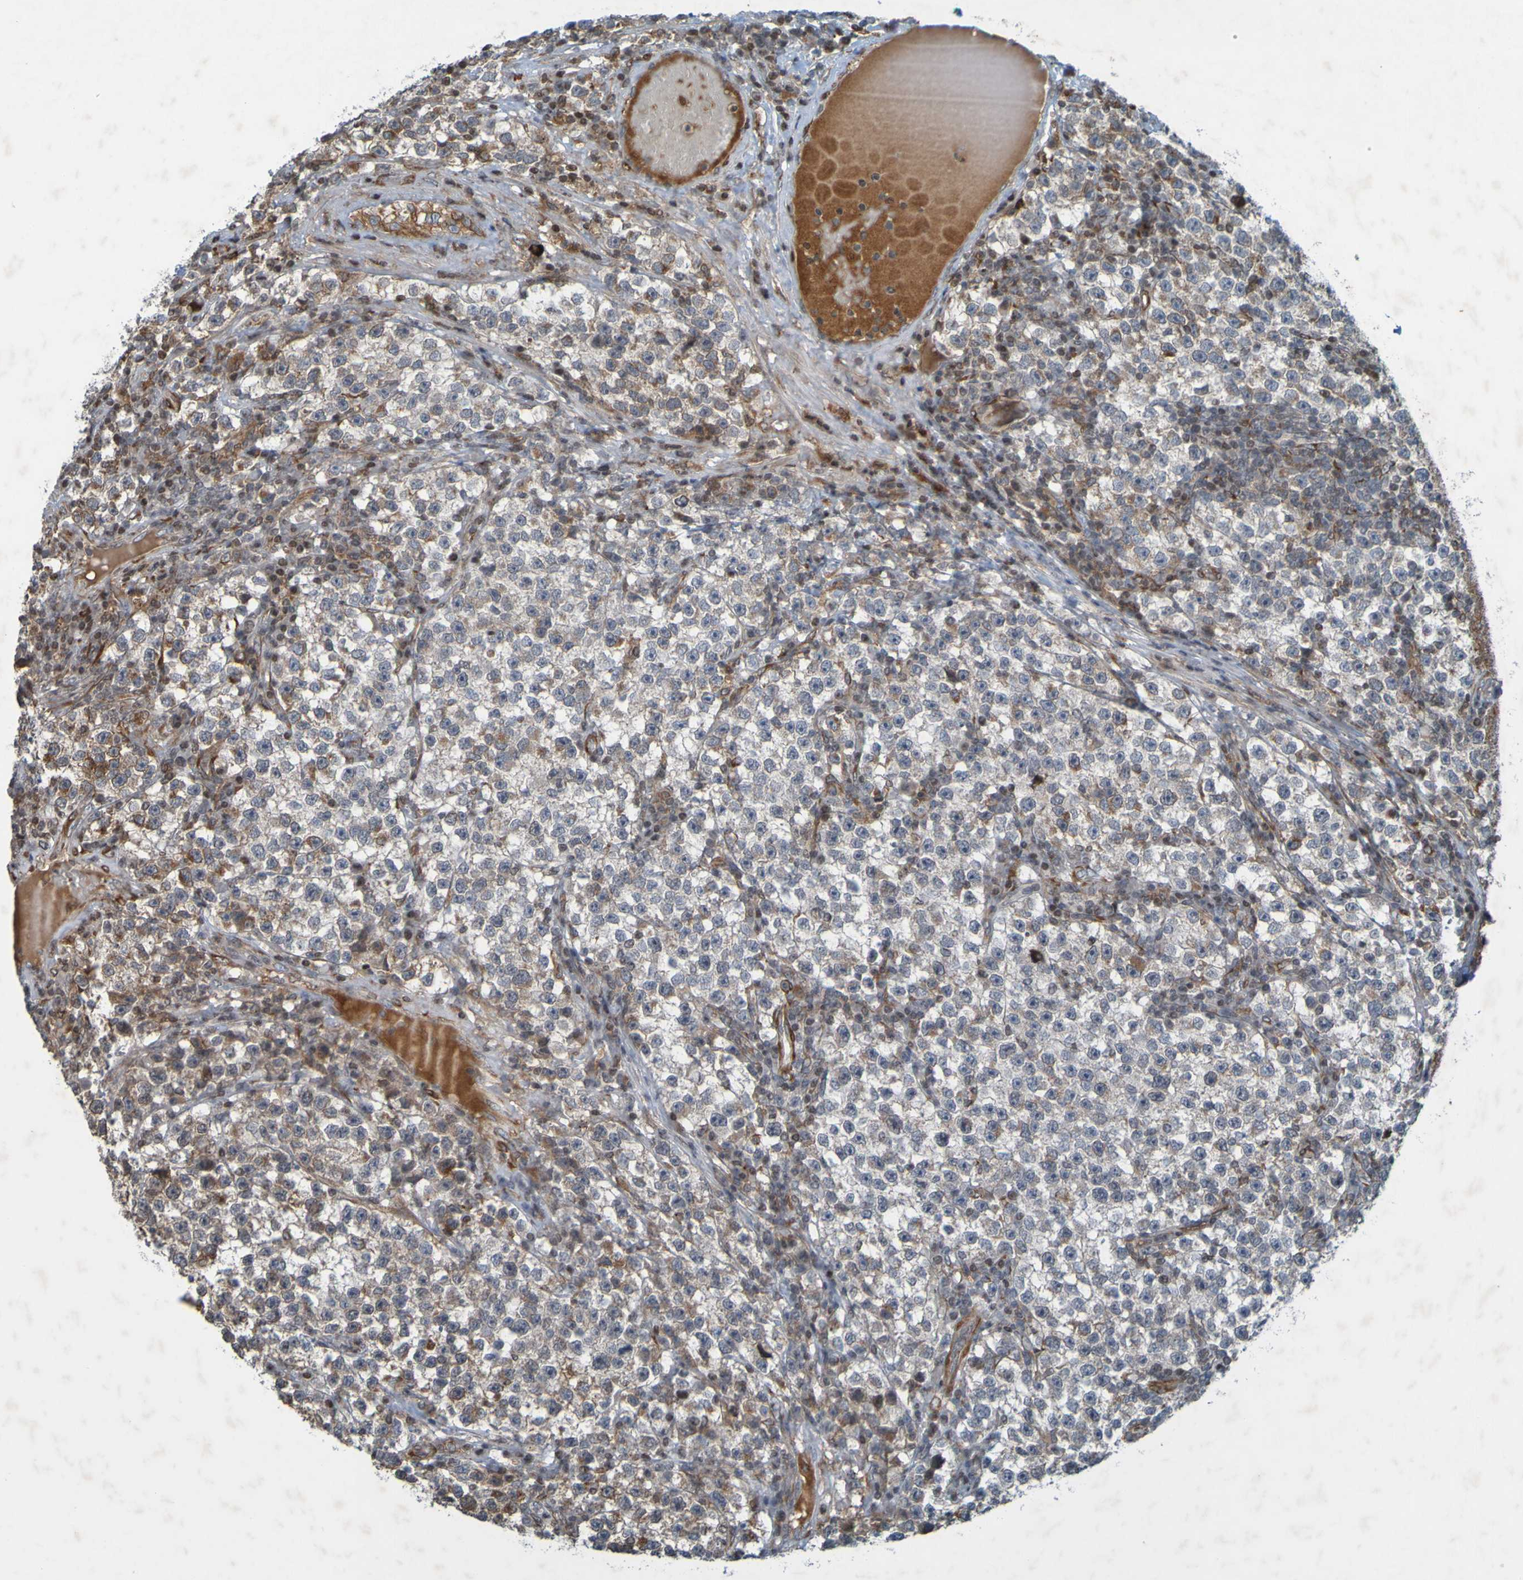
{"staining": {"intensity": "weak", "quantity": "<25%", "location": "cytoplasmic/membranous"}, "tissue": "testis cancer", "cell_type": "Tumor cells", "image_type": "cancer", "snomed": [{"axis": "morphology", "description": "Seminoma, NOS"}, {"axis": "topography", "description": "Testis"}], "caption": "High magnification brightfield microscopy of testis cancer stained with DAB (3,3'-diaminobenzidine) (brown) and counterstained with hematoxylin (blue): tumor cells show no significant positivity. Nuclei are stained in blue.", "gene": "GUCY1A1", "patient": {"sex": "male", "age": 22}}